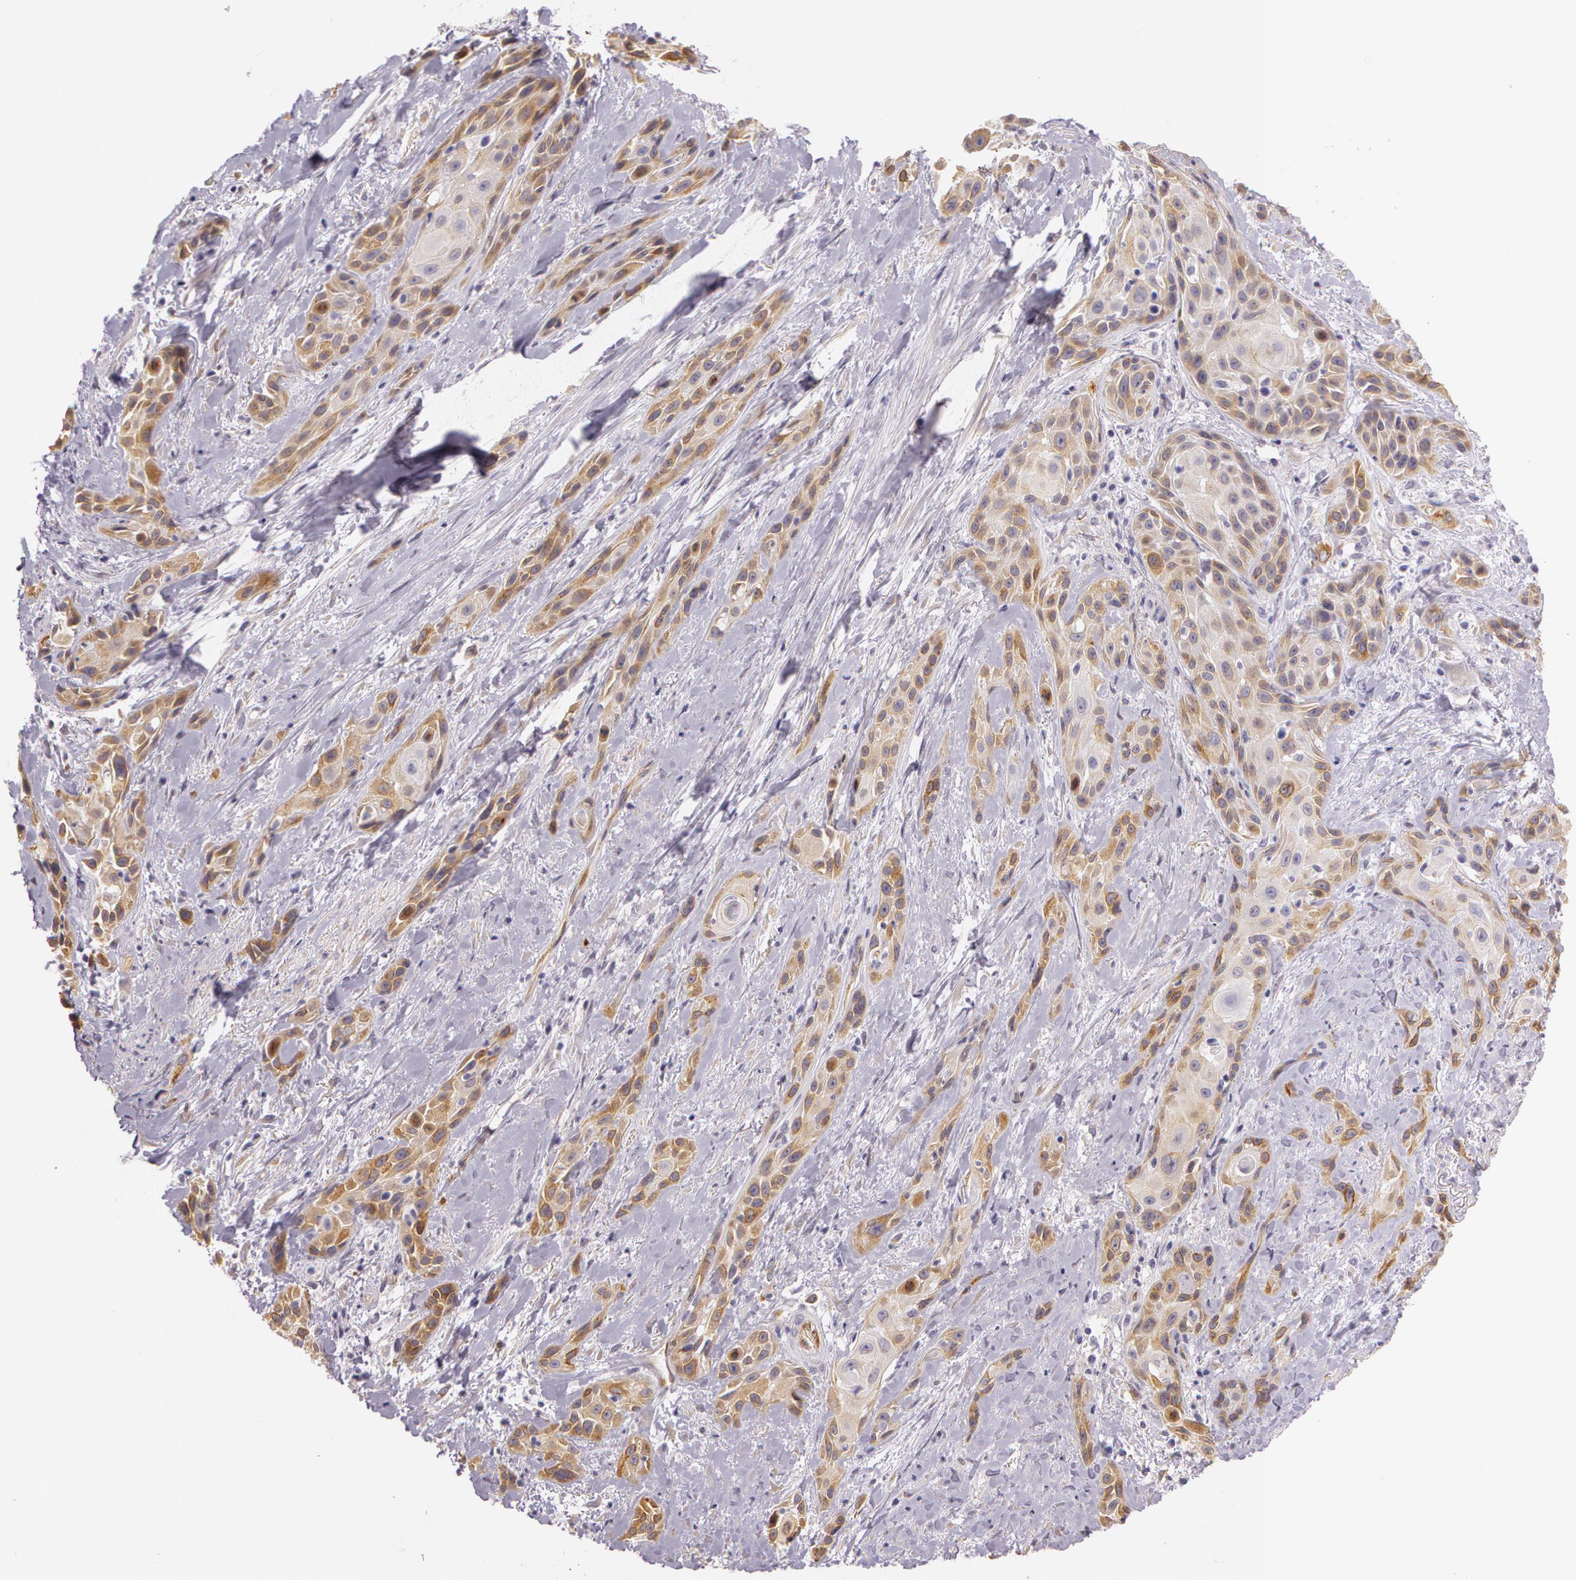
{"staining": {"intensity": "moderate", "quantity": ">75%", "location": "cytoplasmic/membranous"}, "tissue": "skin cancer", "cell_type": "Tumor cells", "image_type": "cancer", "snomed": [{"axis": "morphology", "description": "Squamous cell carcinoma, NOS"}, {"axis": "topography", "description": "Skin"}, {"axis": "topography", "description": "Anal"}], "caption": "A micrograph of human squamous cell carcinoma (skin) stained for a protein demonstrates moderate cytoplasmic/membranous brown staining in tumor cells. (DAB (3,3'-diaminobenzidine) IHC with brightfield microscopy, high magnification).", "gene": "APP", "patient": {"sex": "male", "age": 64}}